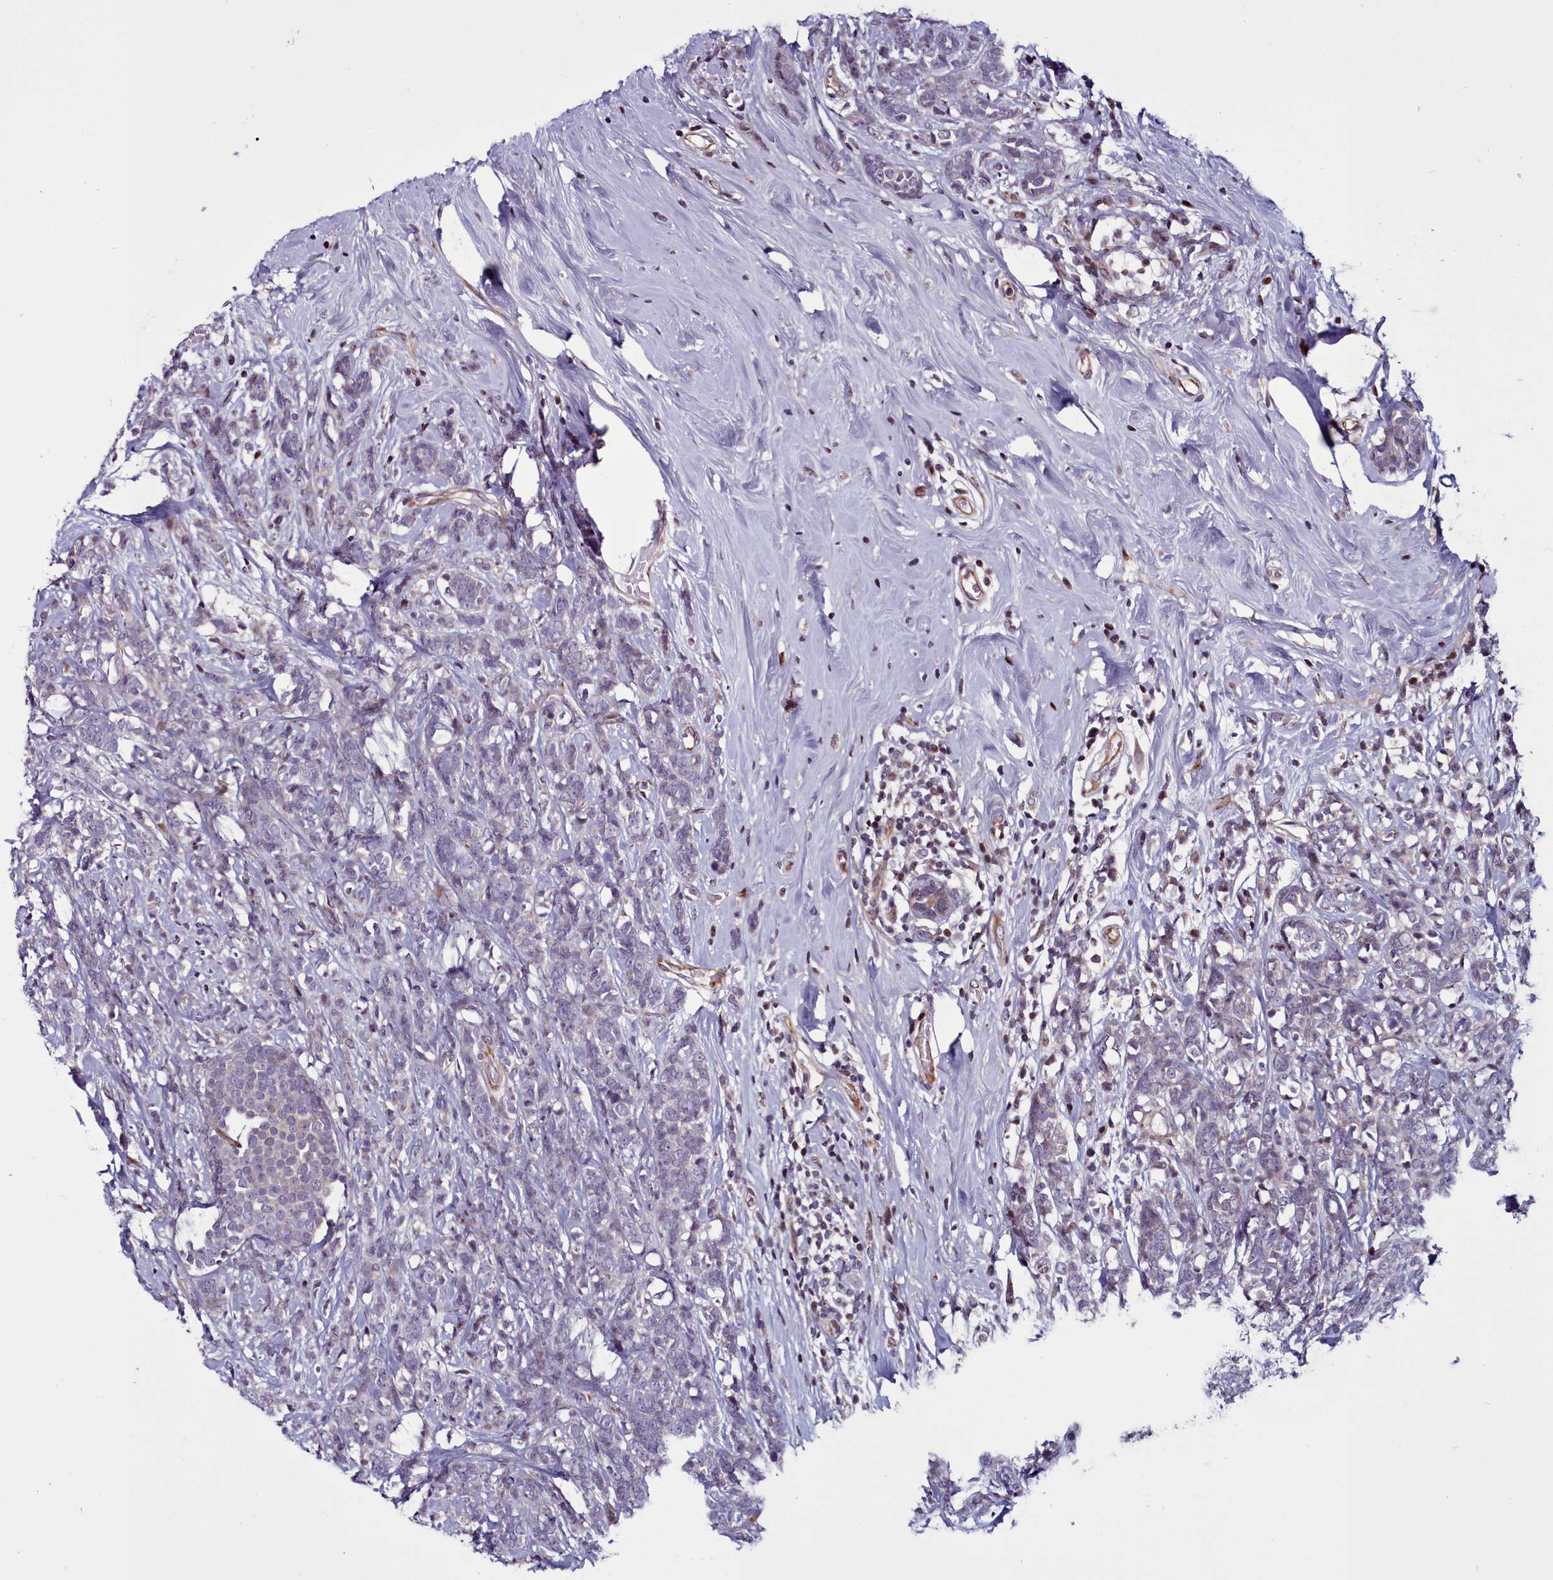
{"staining": {"intensity": "negative", "quantity": "none", "location": "none"}, "tissue": "breast cancer", "cell_type": "Tumor cells", "image_type": "cancer", "snomed": [{"axis": "morphology", "description": "Lobular carcinoma"}, {"axis": "topography", "description": "Breast"}], "caption": "Photomicrograph shows no protein staining in tumor cells of breast lobular carcinoma tissue.", "gene": "WBP11", "patient": {"sex": "female", "age": 58}}